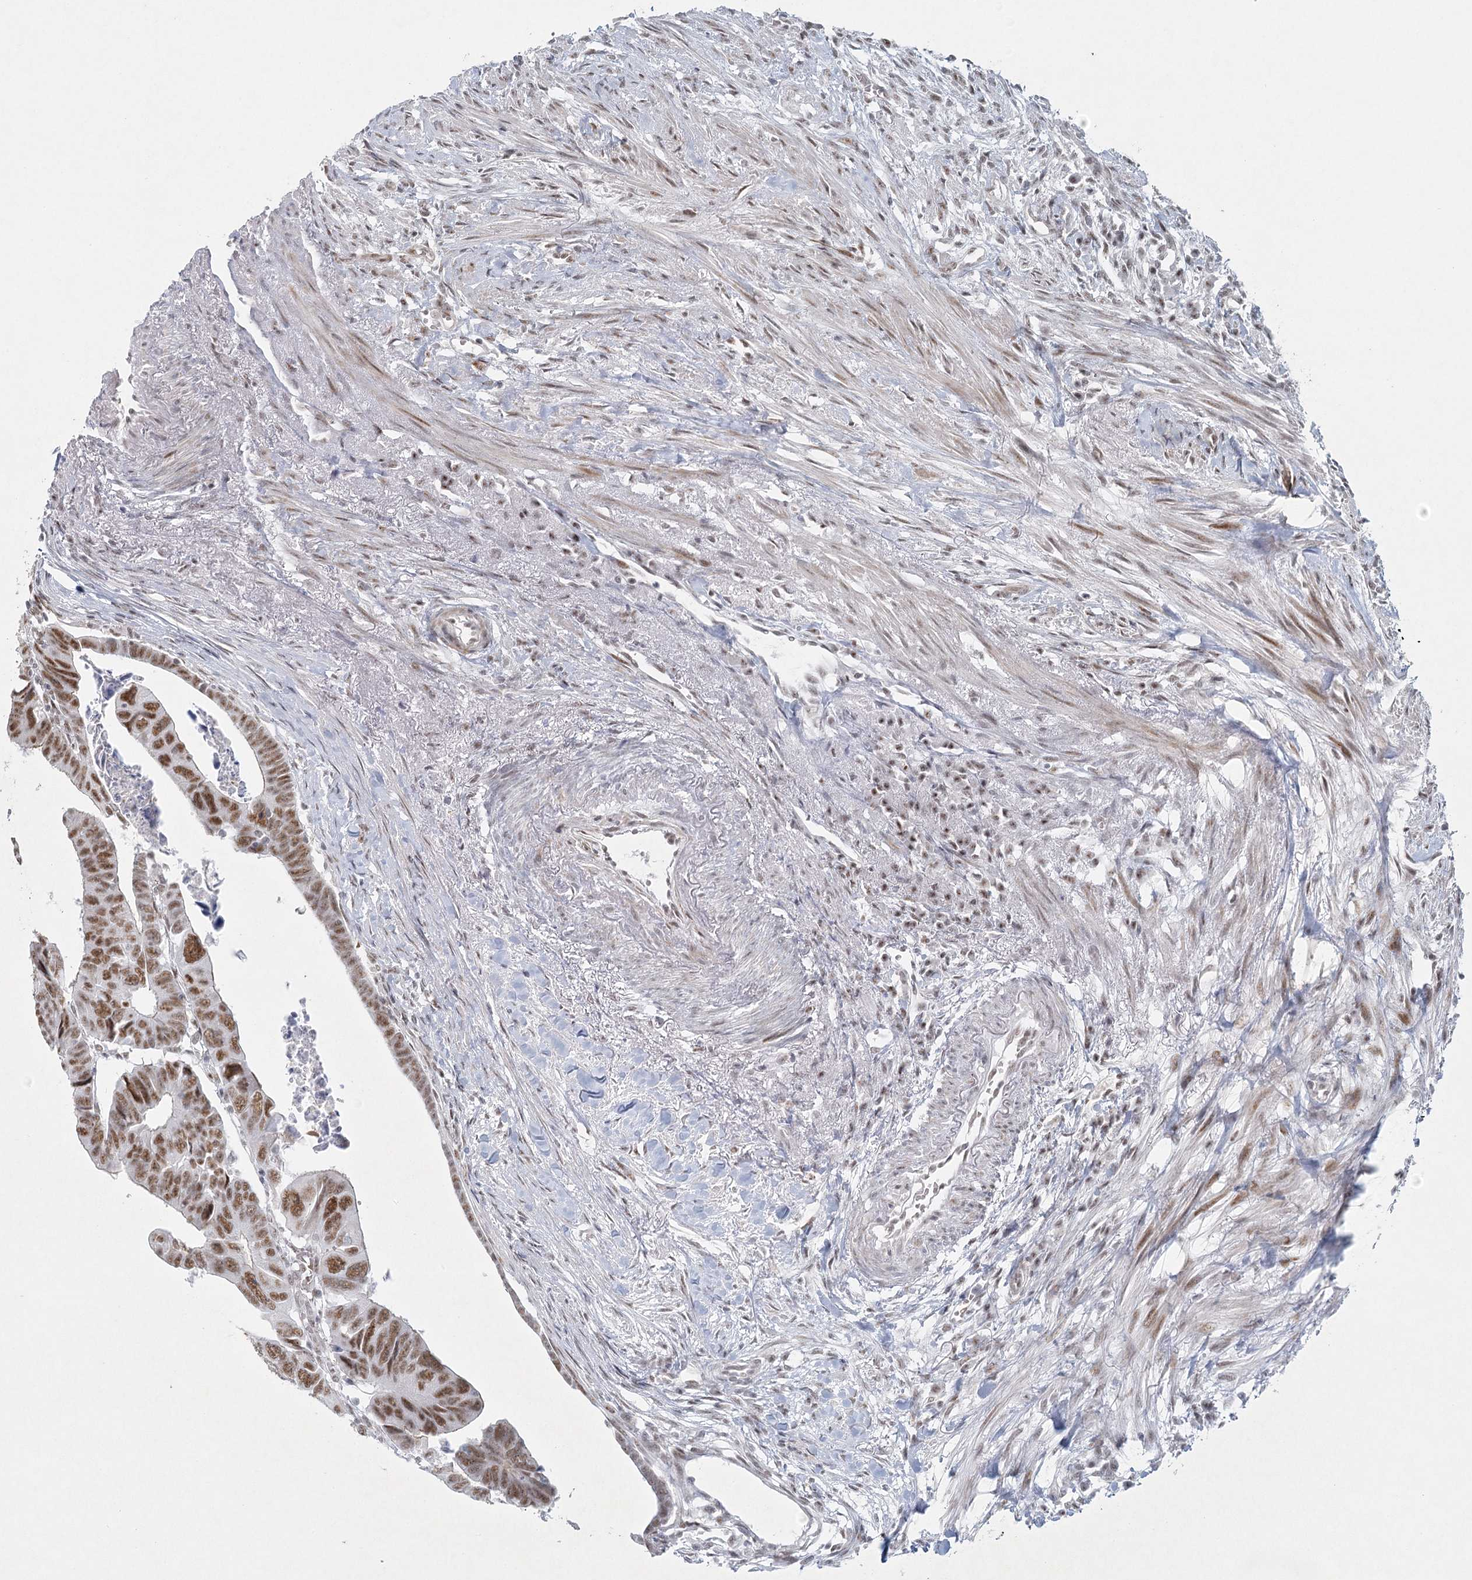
{"staining": {"intensity": "moderate", "quantity": ">75%", "location": "nuclear"}, "tissue": "colorectal cancer", "cell_type": "Tumor cells", "image_type": "cancer", "snomed": [{"axis": "morphology", "description": "Adenocarcinoma, NOS"}, {"axis": "topography", "description": "Rectum"}], "caption": "Human colorectal adenocarcinoma stained with a brown dye shows moderate nuclear positive expression in approximately >75% of tumor cells.", "gene": "U2SURP", "patient": {"sex": "female", "age": 65}}